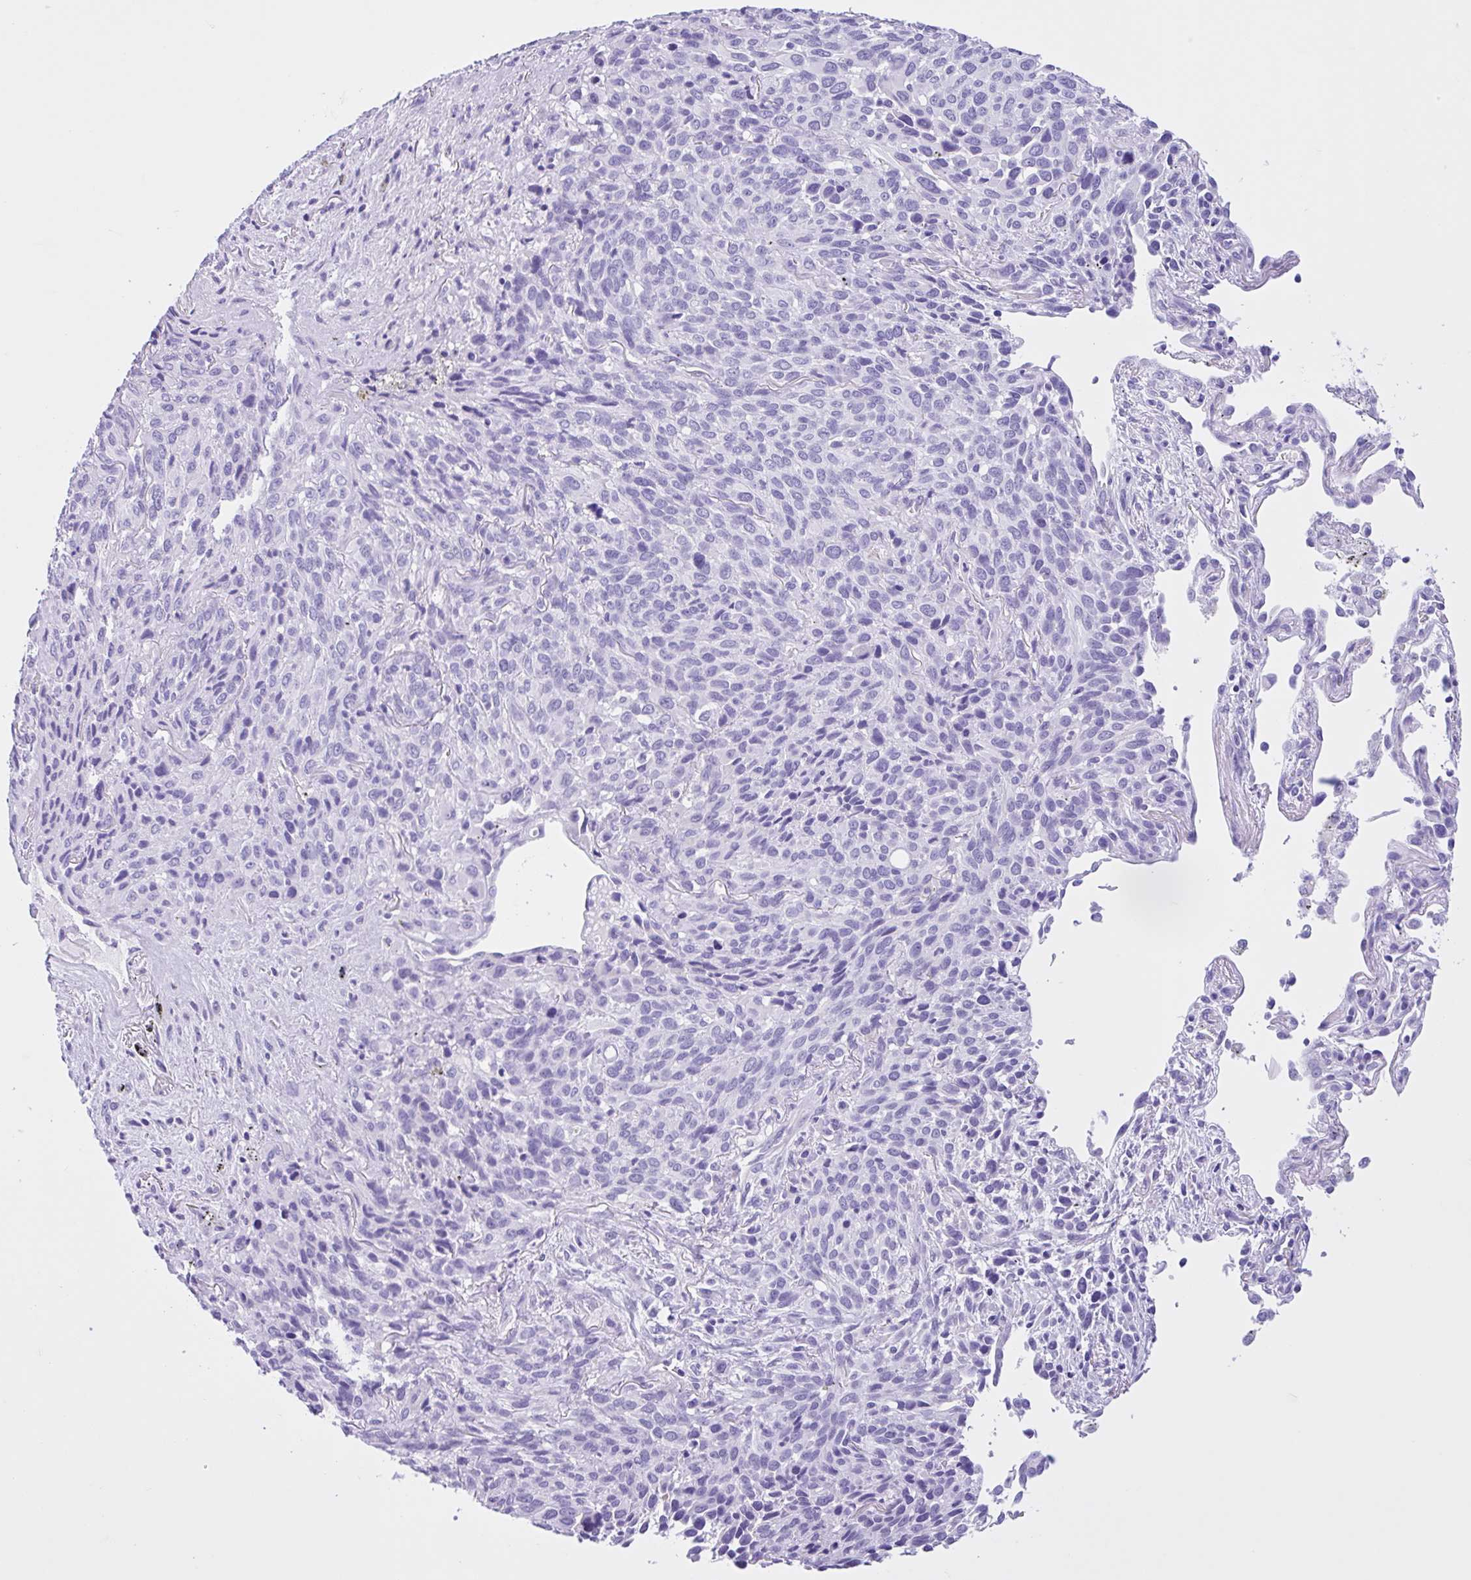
{"staining": {"intensity": "negative", "quantity": "none", "location": "none"}, "tissue": "melanoma", "cell_type": "Tumor cells", "image_type": "cancer", "snomed": [{"axis": "morphology", "description": "Malignant melanoma, Metastatic site"}, {"axis": "topography", "description": "Lung"}], "caption": "Melanoma was stained to show a protein in brown. There is no significant positivity in tumor cells. (Brightfield microscopy of DAB (3,3'-diaminobenzidine) IHC at high magnification).", "gene": "IAPP", "patient": {"sex": "male", "age": 48}}